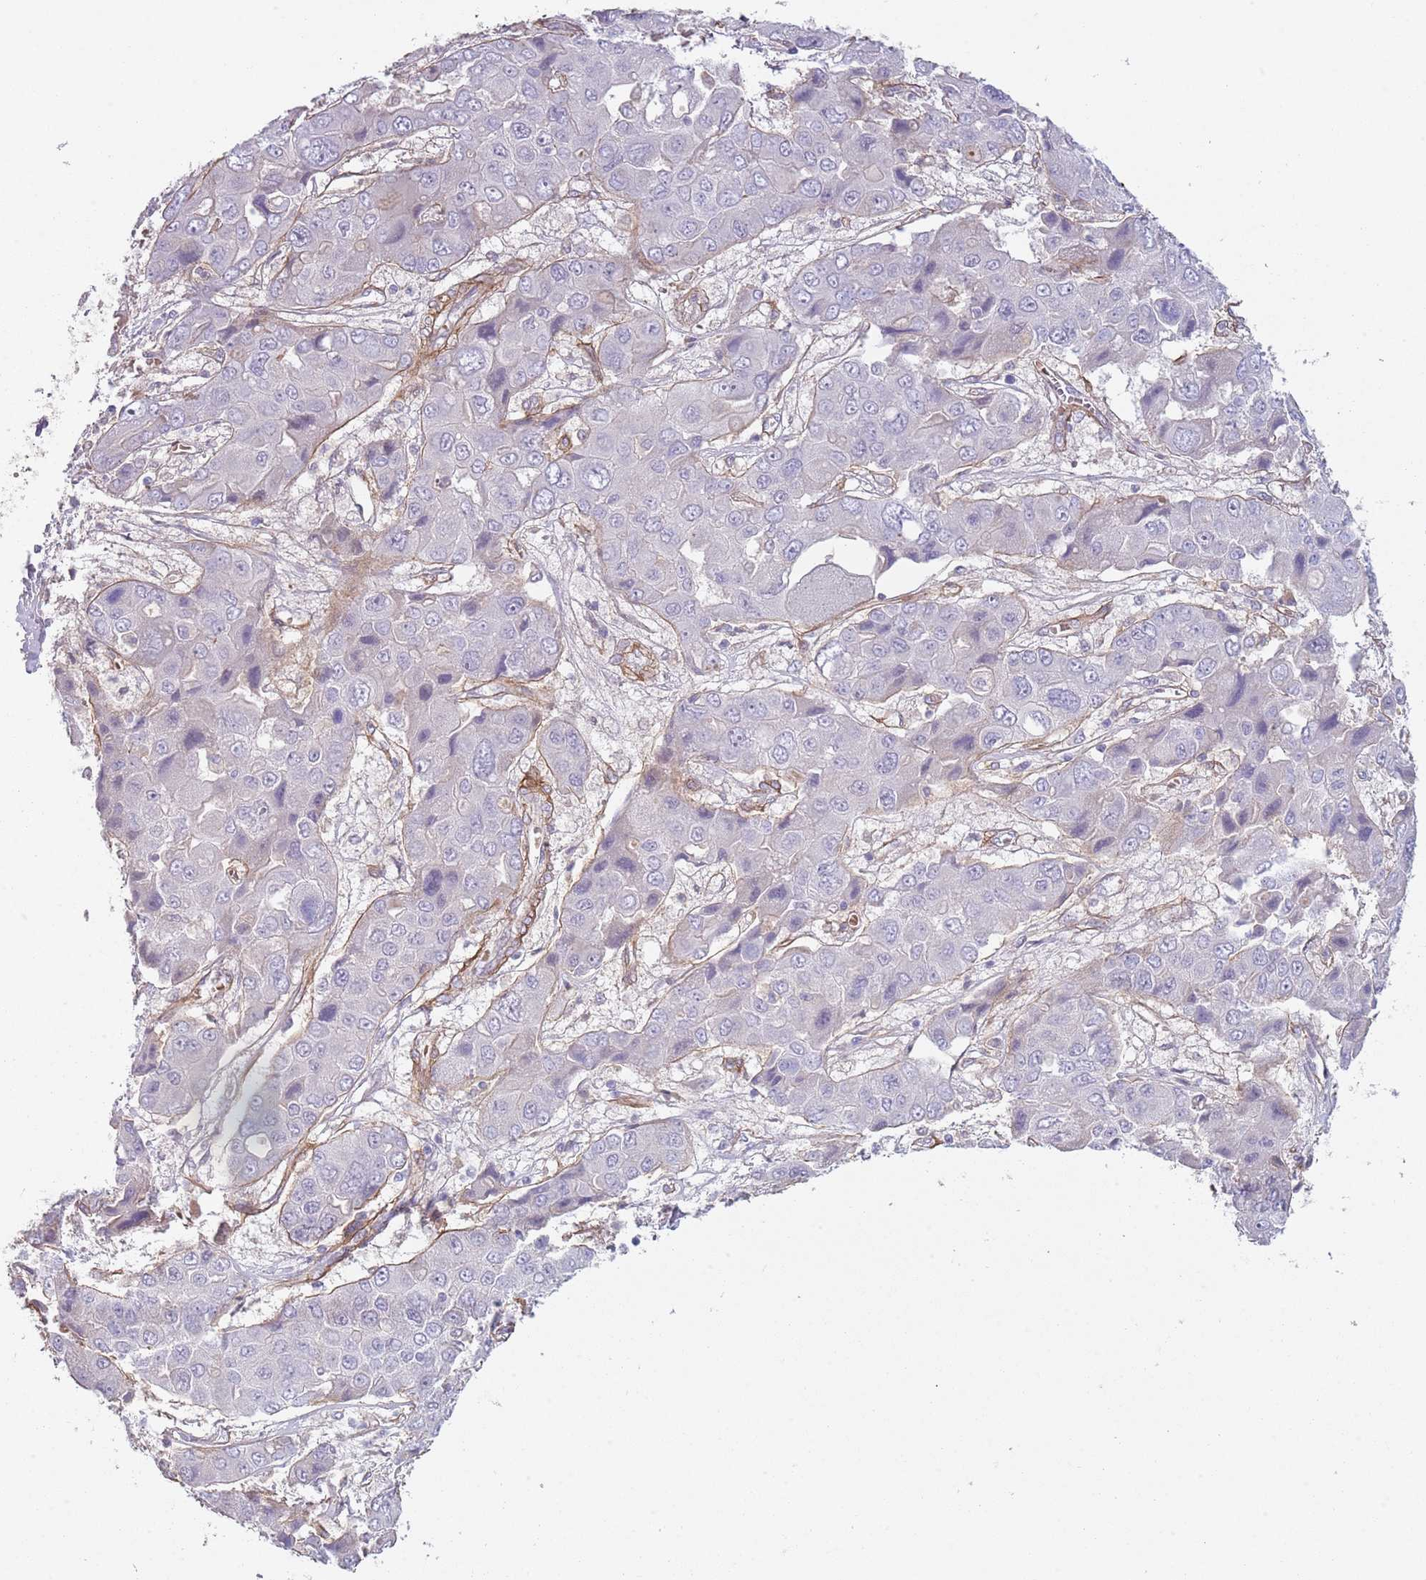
{"staining": {"intensity": "negative", "quantity": "none", "location": "none"}, "tissue": "liver cancer", "cell_type": "Tumor cells", "image_type": "cancer", "snomed": [{"axis": "morphology", "description": "Cholangiocarcinoma"}, {"axis": "topography", "description": "Liver"}], "caption": "IHC micrograph of neoplastic tissue: human cholangiocarcinoma (liver) stained with DAB (3,3'-diaminobenzidine) shows no significant protein positivity in tumor cells.", "gene": "TINAGL1", "patient": {"sex": "male", "age": 67}}